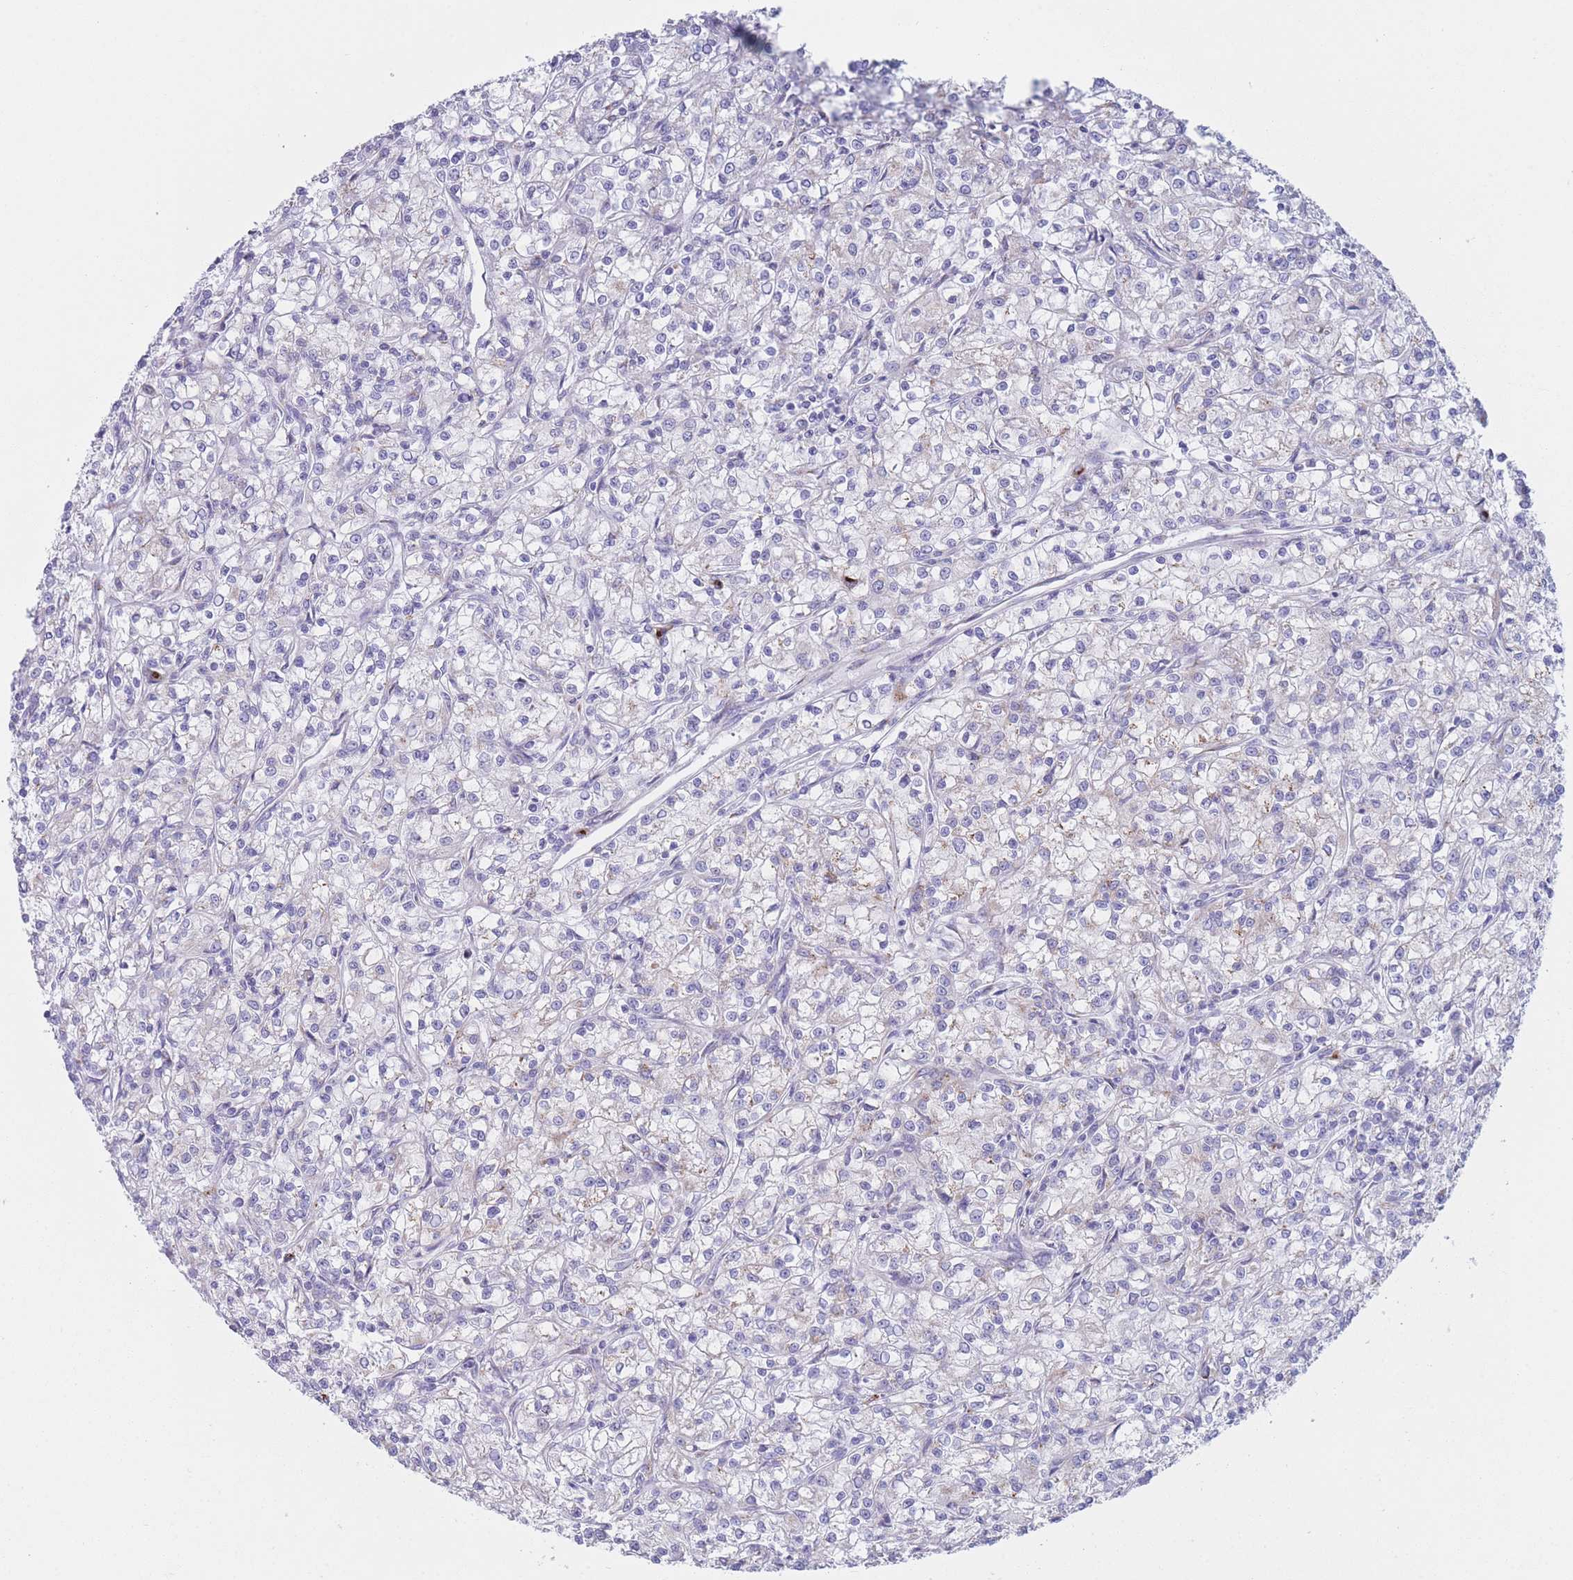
{"staining": {"intensity": "negative", "quantity": "none", "location": "none"}, "tissue": "renal cancer", "cell_type": "Tumor cells", "image_type": "cancer", "snomed": [{"axis": "morphology", "description": "Adenocarcinoma, NOS"}, {"axis": "topography", "description": "Kidney"}], "caption": "Immunohistochemical staining of human renal adenocarcinoma reveals no significant expression in tumor cells.", "gene": "MRPL30", "patient": {"sex": "female", "age": 59}}